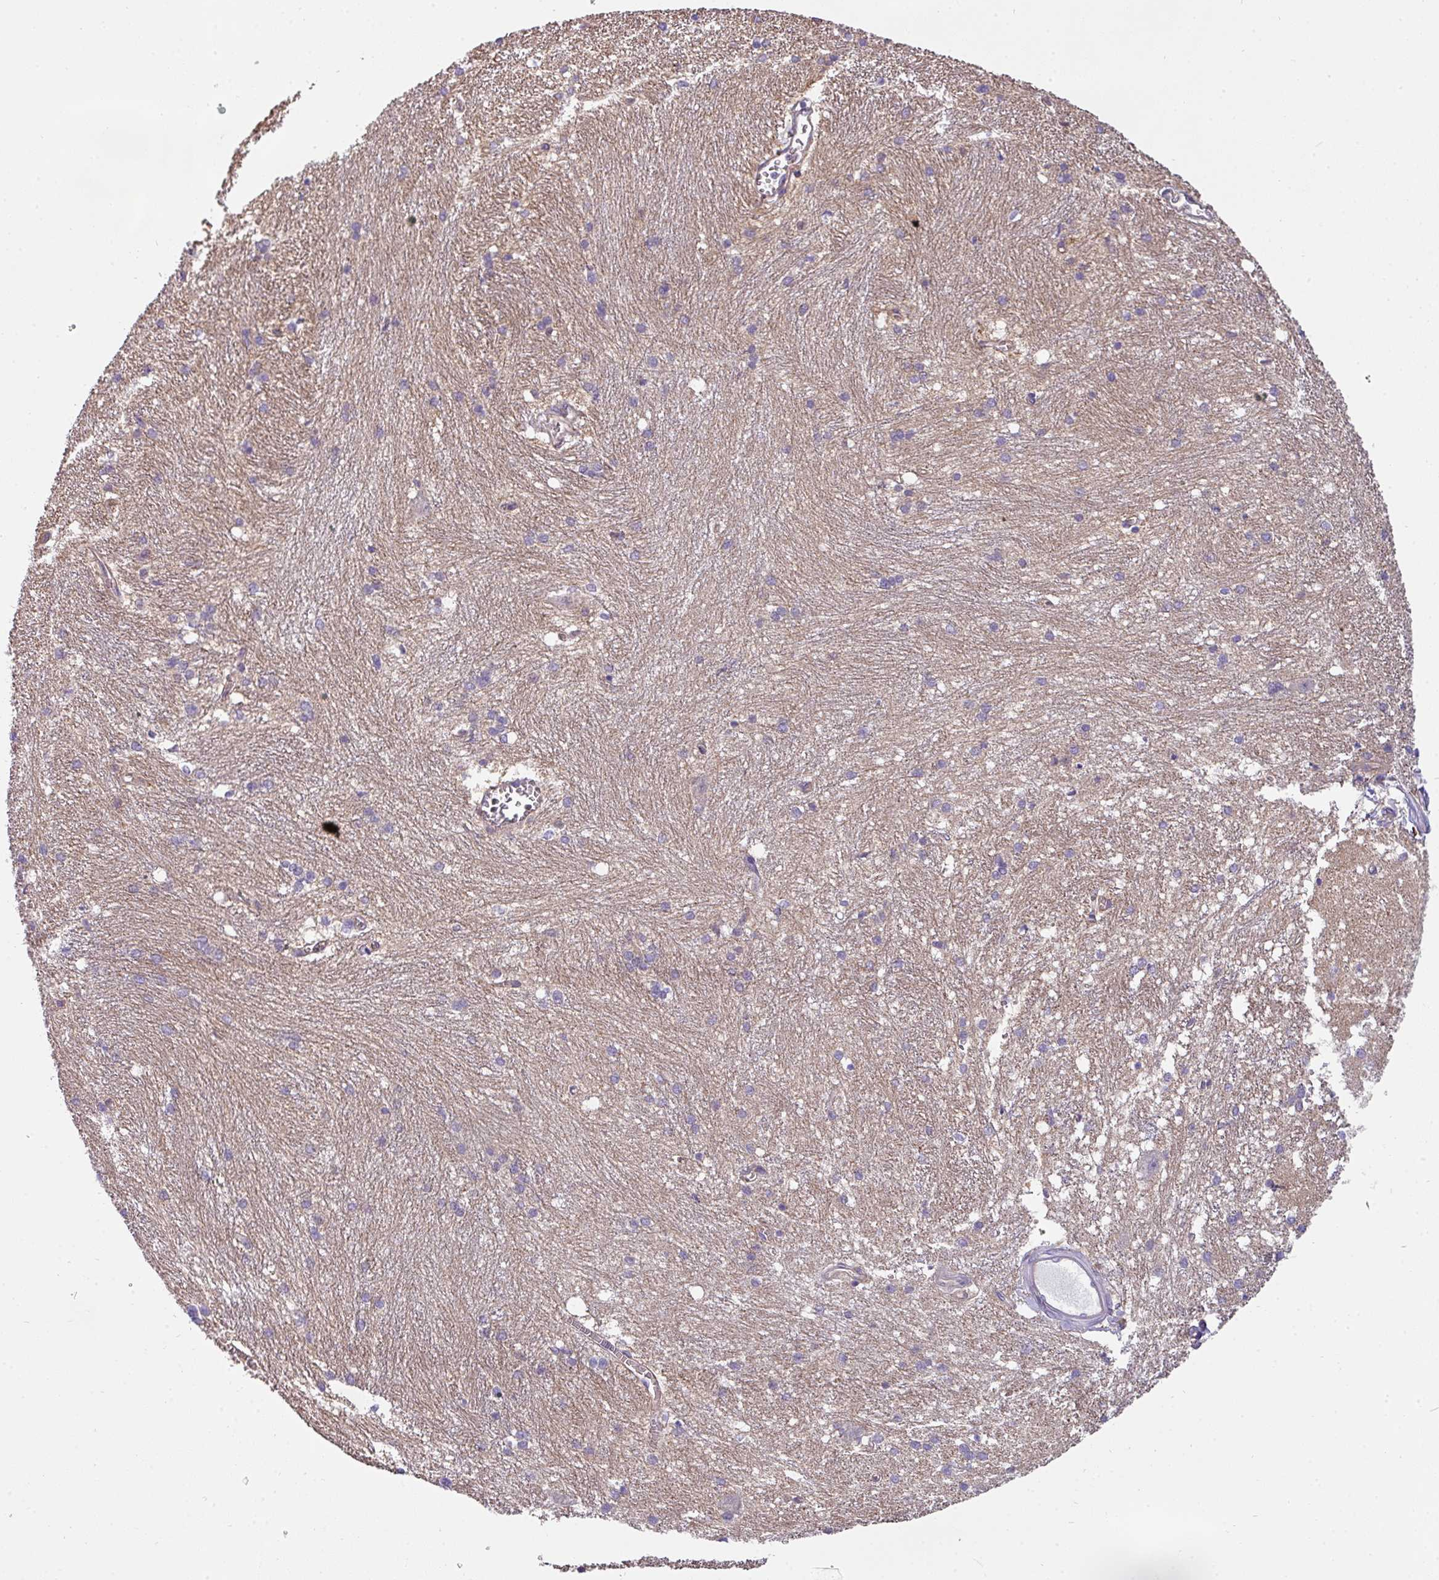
{"staining": {"intensity": "weak", "quantity": "25%-75%", "location": "cytoplasmic/membranous"}, "tissue": "caudate", "cell_type": "Glial cells", "image_type": "normal", "snomed": [{"axis": "morphology", "description": "Normal tissue, NOS"}, {"axis": "topography", "description": "Lateral ventricle wall"}], "caption": "Weak cytoplasmic/membranous staining for a protein is present in approximately 25%-75% of glial cells of benign caudate using immunohistochemistry.", "gene": "BUD23", "patient": {"sex": "male", "age": 37}}